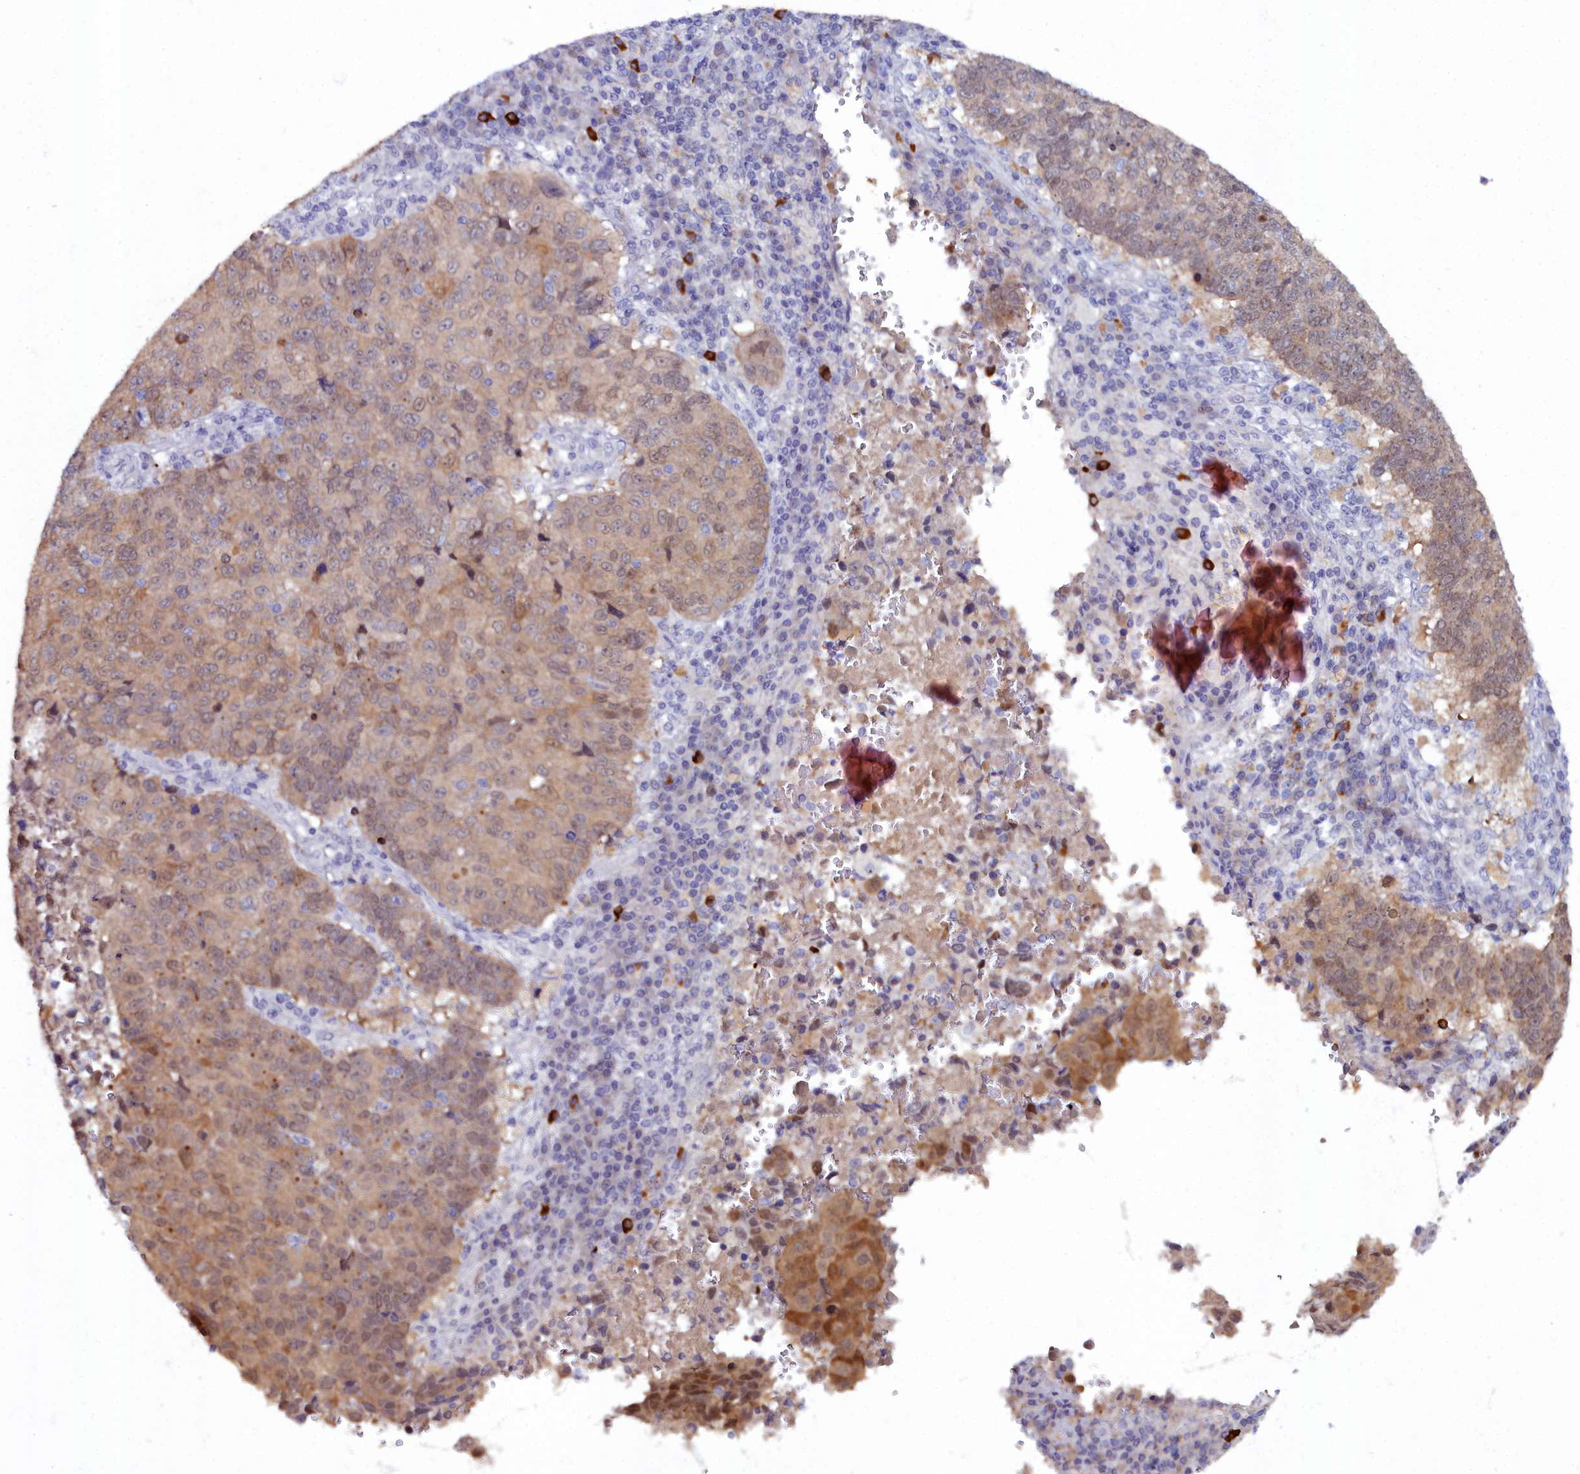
{"staining": {"intensity": "moderate", "quantity": "25%-75%", "location": "cytoplasmic/membranous,nuclear"}, "tissue": "lung cancer", "cell_type": "Tumor cells", "image_type": "cancer", "snomed": [{"axis": "morphology", "description": "Squamous cell carcinoma, NOS"}, {"axis": "topography", "description": "Lung"}], "caption": "Human lung cancer (squamous cell carcinoma) stained with a protein marker displays moderate staining in tumor cells.", "gene": "KCTD18", "patient": {"sex": "male", "age": 73}}